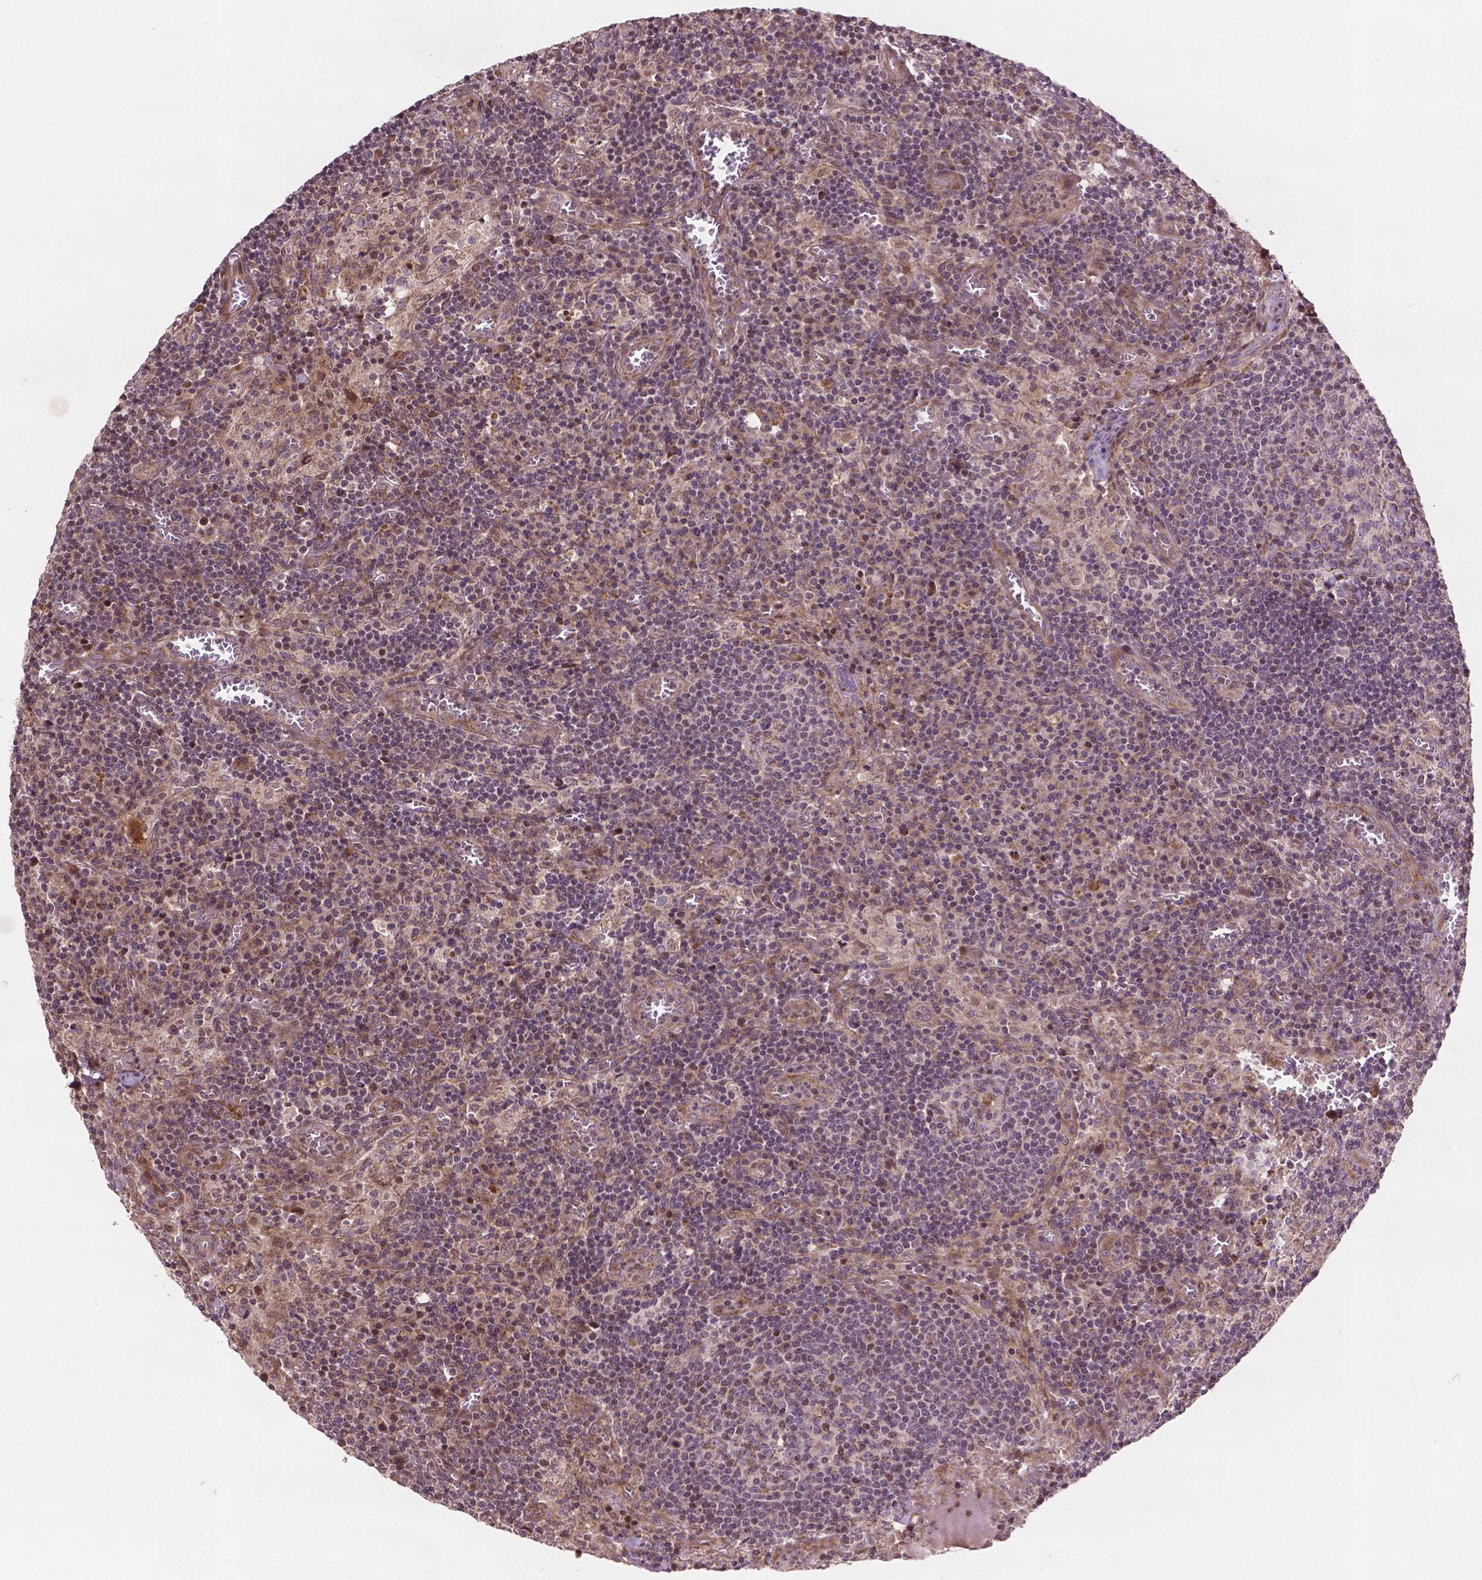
{"staining": {"intensity": "moderate", "quantity": "25%-75%", "location": "nuclear"}, "tissue": "lymph node", "cell_type": "Non-germinal center cells", "image_type": "normal", "snomed": [{"axis": "morphology", "description": "Normal tissue, NOS"}, {"axis": "topography", "description": "Lymph node"}], "caption": "Lymph node stained with DAB (3,3'-diaminobenzidine) immunohistochemistry (IHC) shows medium levels of moderate nuclear expression in approximately 25%-75% of non-germinal center cells.", "gene": "B3GALNT2", "patient": {"sex": "male", "age": 62}}